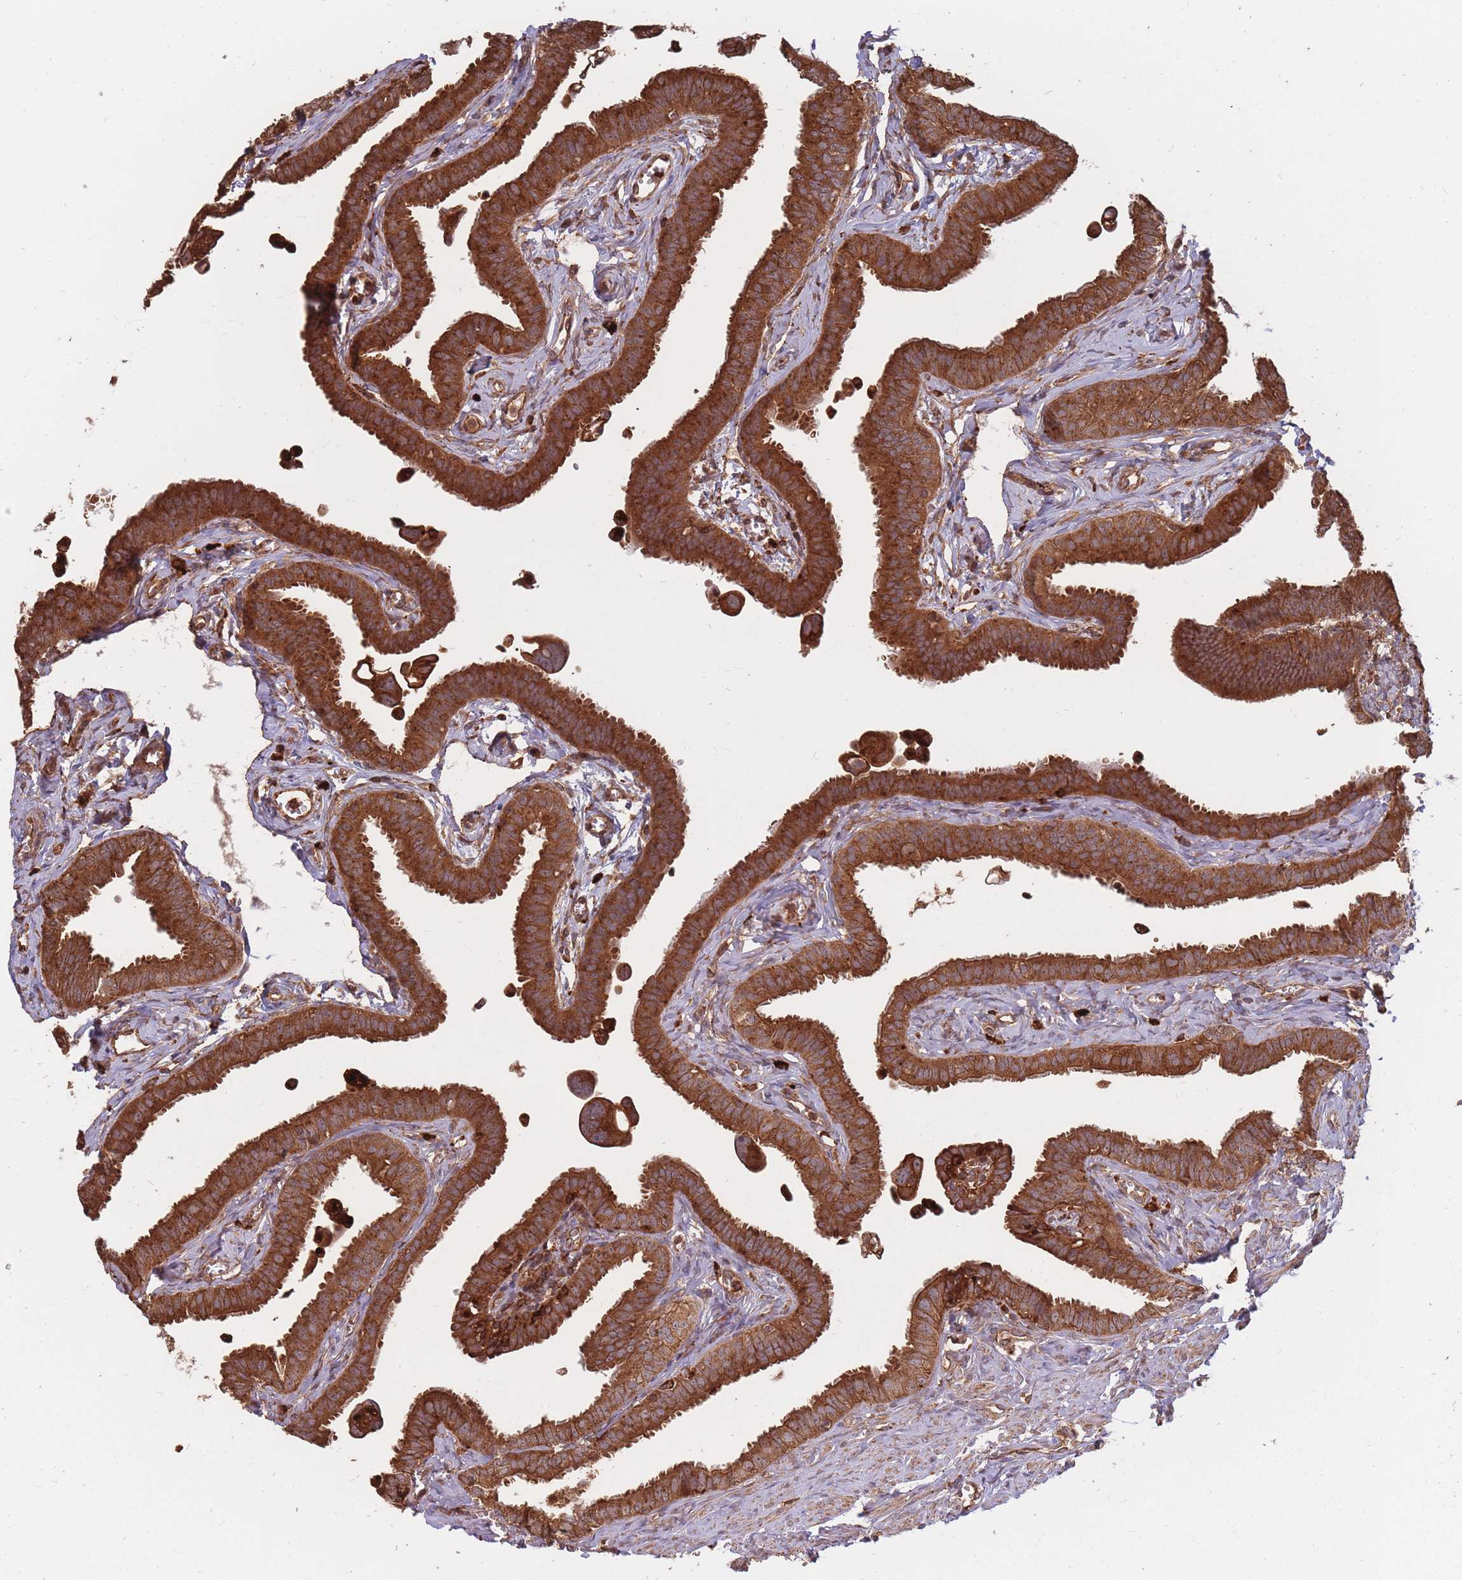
{"staining": {"intensity": "strong", "quantity": ">75%", "location": "cytoplasmic/membranous"}, "tissue": "fallopian tube", "cell_type": "Glandular cells", "image_type": "normal", "snomed": [{"axis": "morphology", "description": "Normal tissue, NOS"}, {"axis": "morphology", "description": "Carcinoma, NOS"}, {"axis": "topography", "description": "Fallopian tube"}, {"axis": "topography", "description": "Ovary"}], "caption": "The image displays a brown stain indicating the presence of a protein in the cytoplasmic/membranous of glandular cells in fallopian tube.", "gene": "RASSF2", "patient": {"sex": "female", "age": 59}}